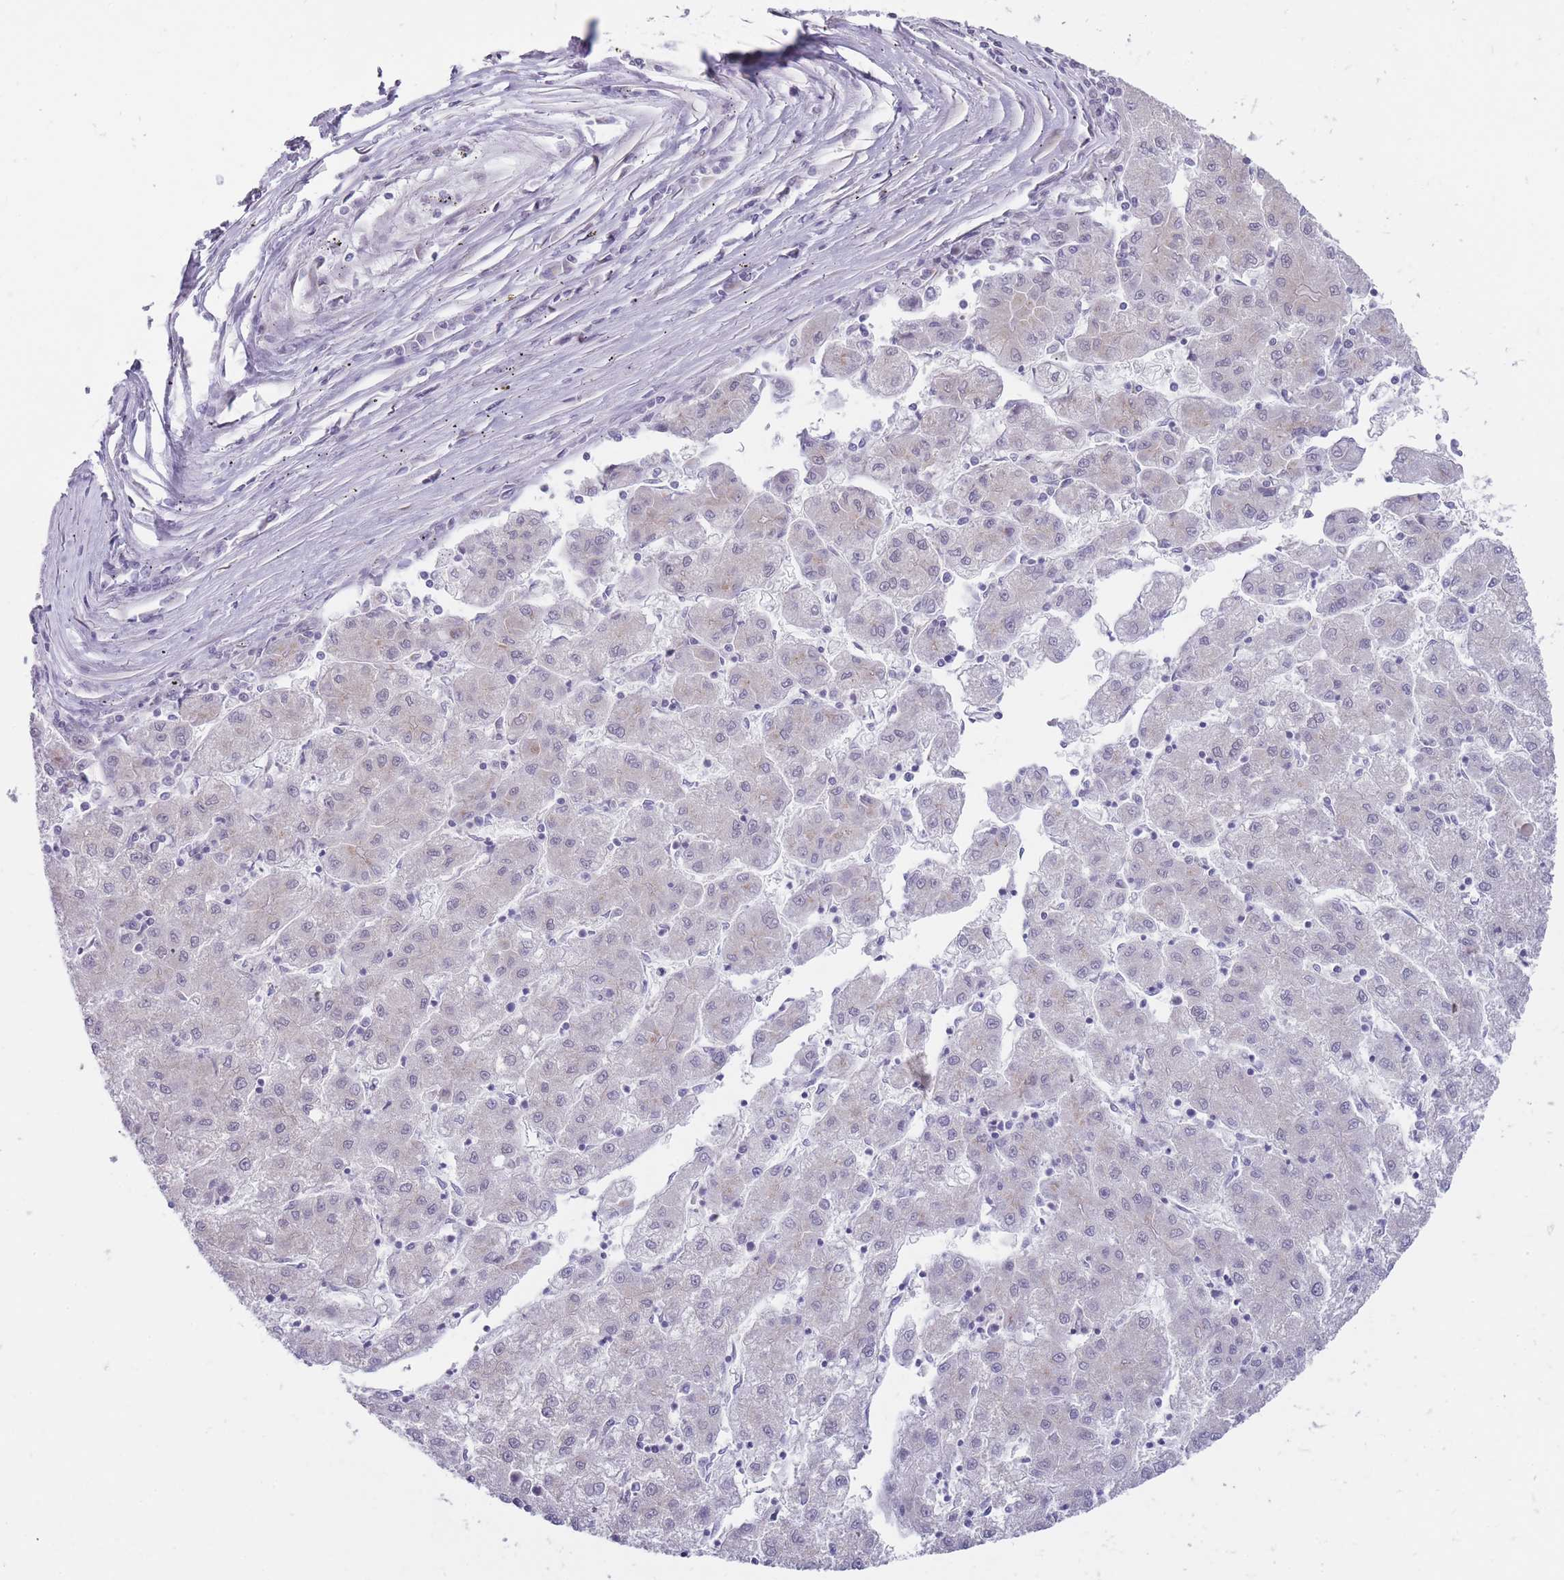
{"staining": {"intensity": "negative", "quantity": "none", "location": "none"}, "tissue": "liver cancer", "cell_type": "Tumor cells", "image_type": "cancer", "snomed": [{"axis": "morphology", "description": "Carcinoma, Hepatocellular, NOS"}, {"axis": "topography", "description": "Liver"}], "caption": "Human liver cancer (hepatocellular carcinoma) stained for a protein using immunohistochemistry displays no expression in tumor cells.", "gene": "NELL1", "patient": {"sex": "male", "age": 72}}